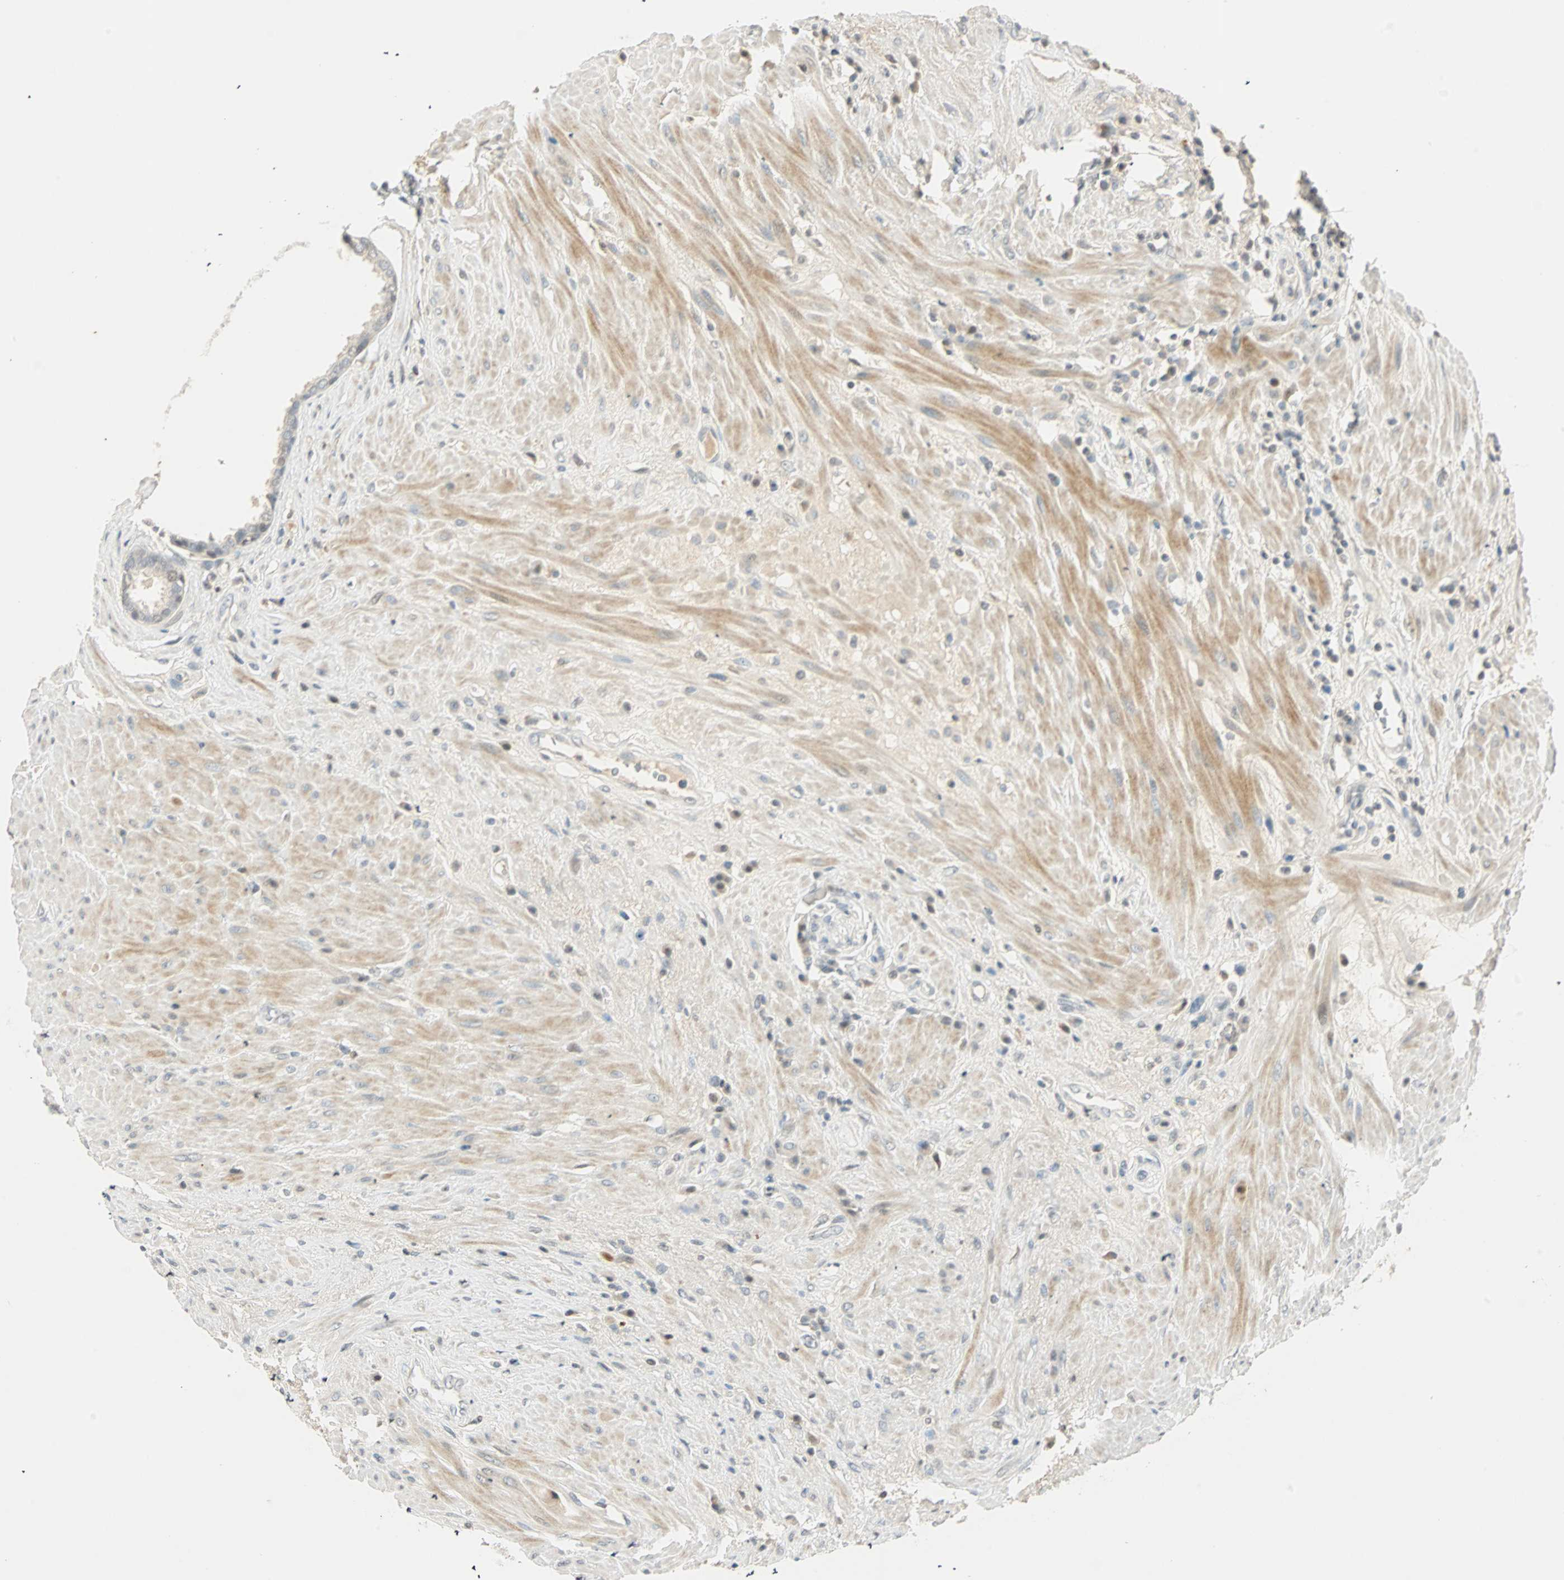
{"staining": {"intensity": "weak", "quantity": "<25%", "location": "nuclear"}, "tissue": "seminal vesicle", "cell_type": "Glandular cells", "image_type": "normal", "snomed": [{"axis": "morphology", "description": "Normal tissue, NOS"}, {"axis": "topography", "description": "Seminal veicle"}], "caption": "The IHC histopathology image has no significant staining in glandular cells of seminal vesicle. The staining is performed using DAB (3,3'-diaminobenzidine) brown chromogen with nuclei counter-stained in using hematoxylin.", "gene": "SMAD3", "patient": {"sex": "male", "age": 61}}